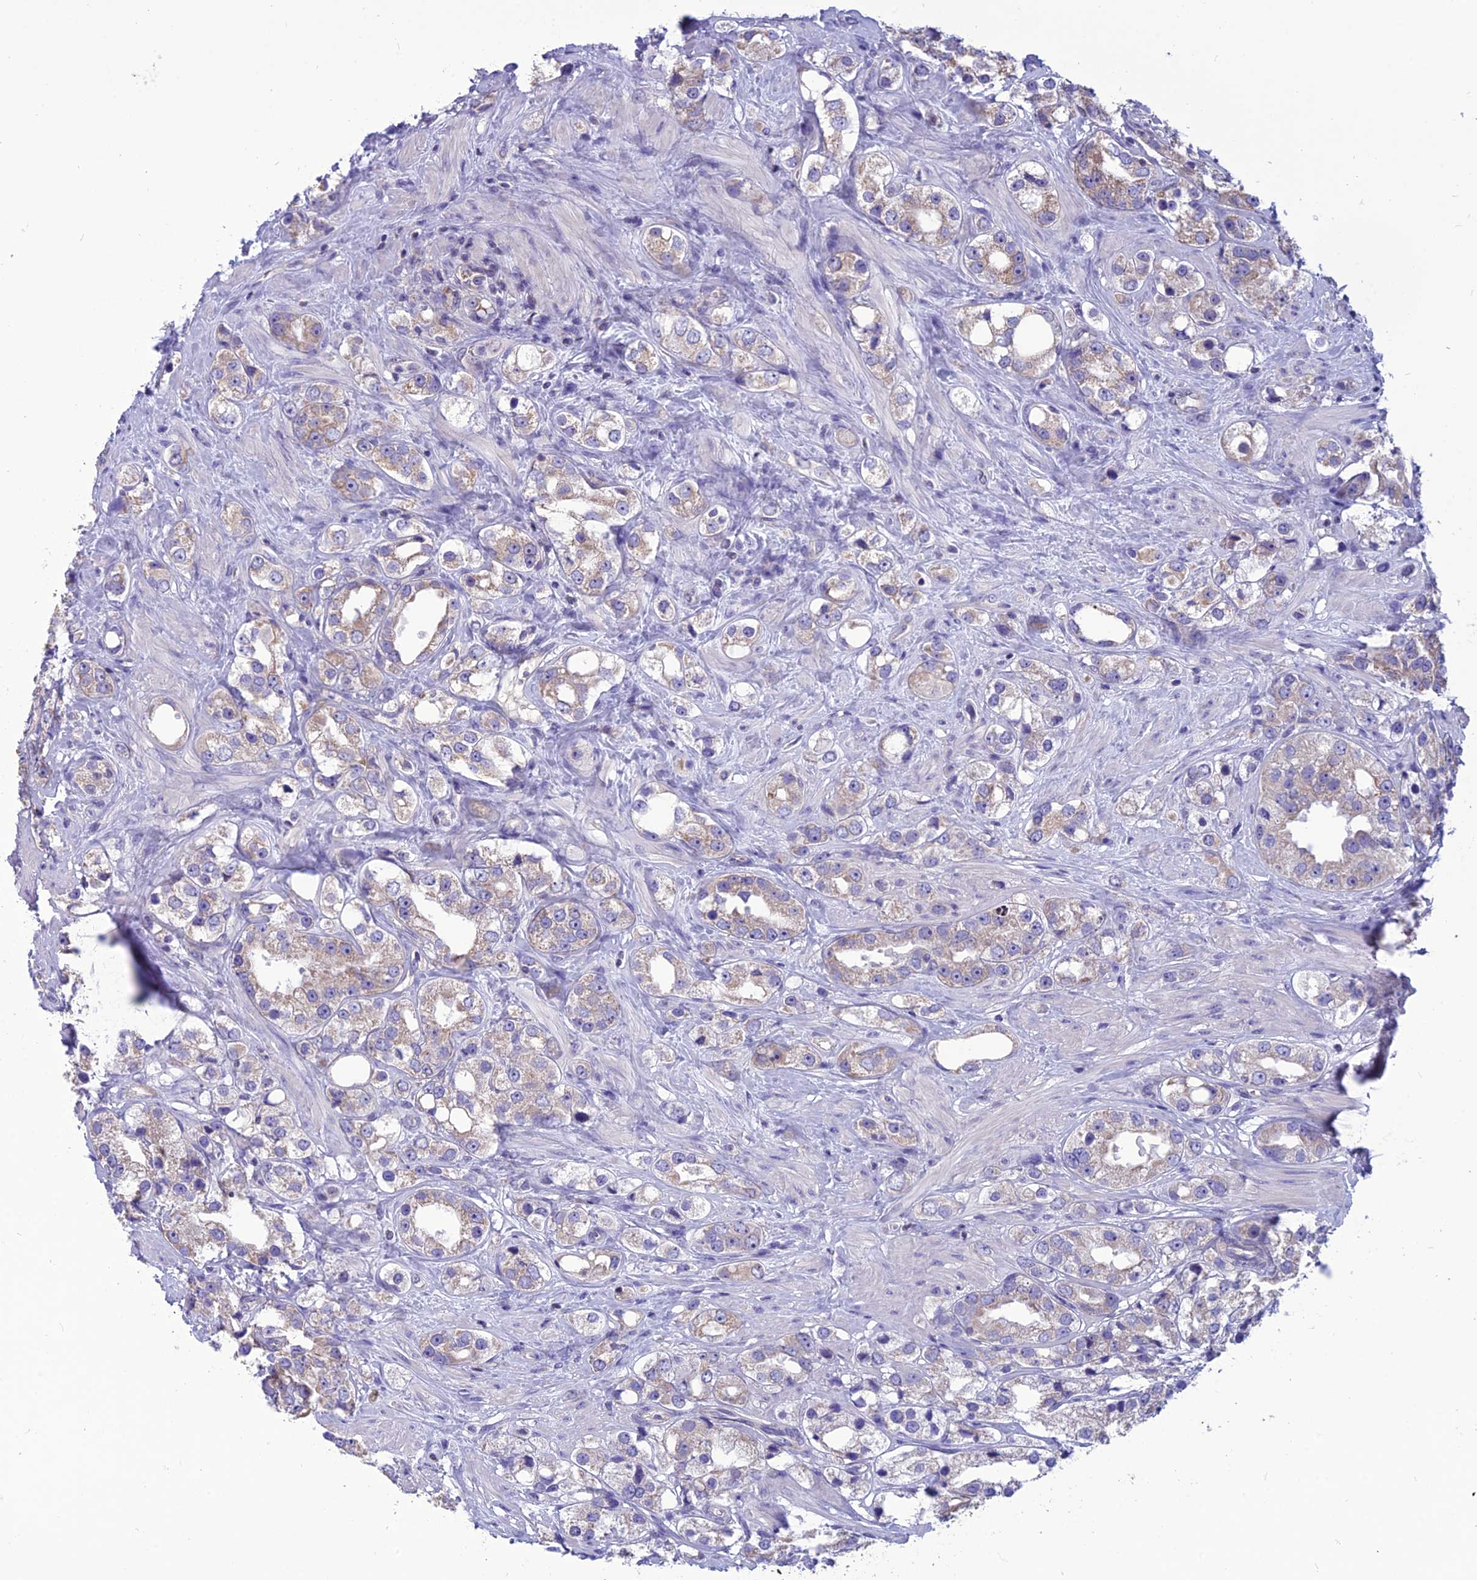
{"staining": {"intensity": "negative", "quantity": "none", "location": "none"}, "tissue": "prostate cancer", "cell_type": "Tumor cells", "image_type": "cancer", "snomed": [{"axis": "morphology", "description": "Adenocarcinoma, NOS"}, {"axis": "topography", "description": "Prostate"}], "caption": "High power microscopy histopathology image of an immunohistochemistry micrograph of prostate cancer (adenocarcinoma), revealing no significant expression in tumor cells.", "gene": "PSMF1", "patient": {"sex": "male", "age": 79}}